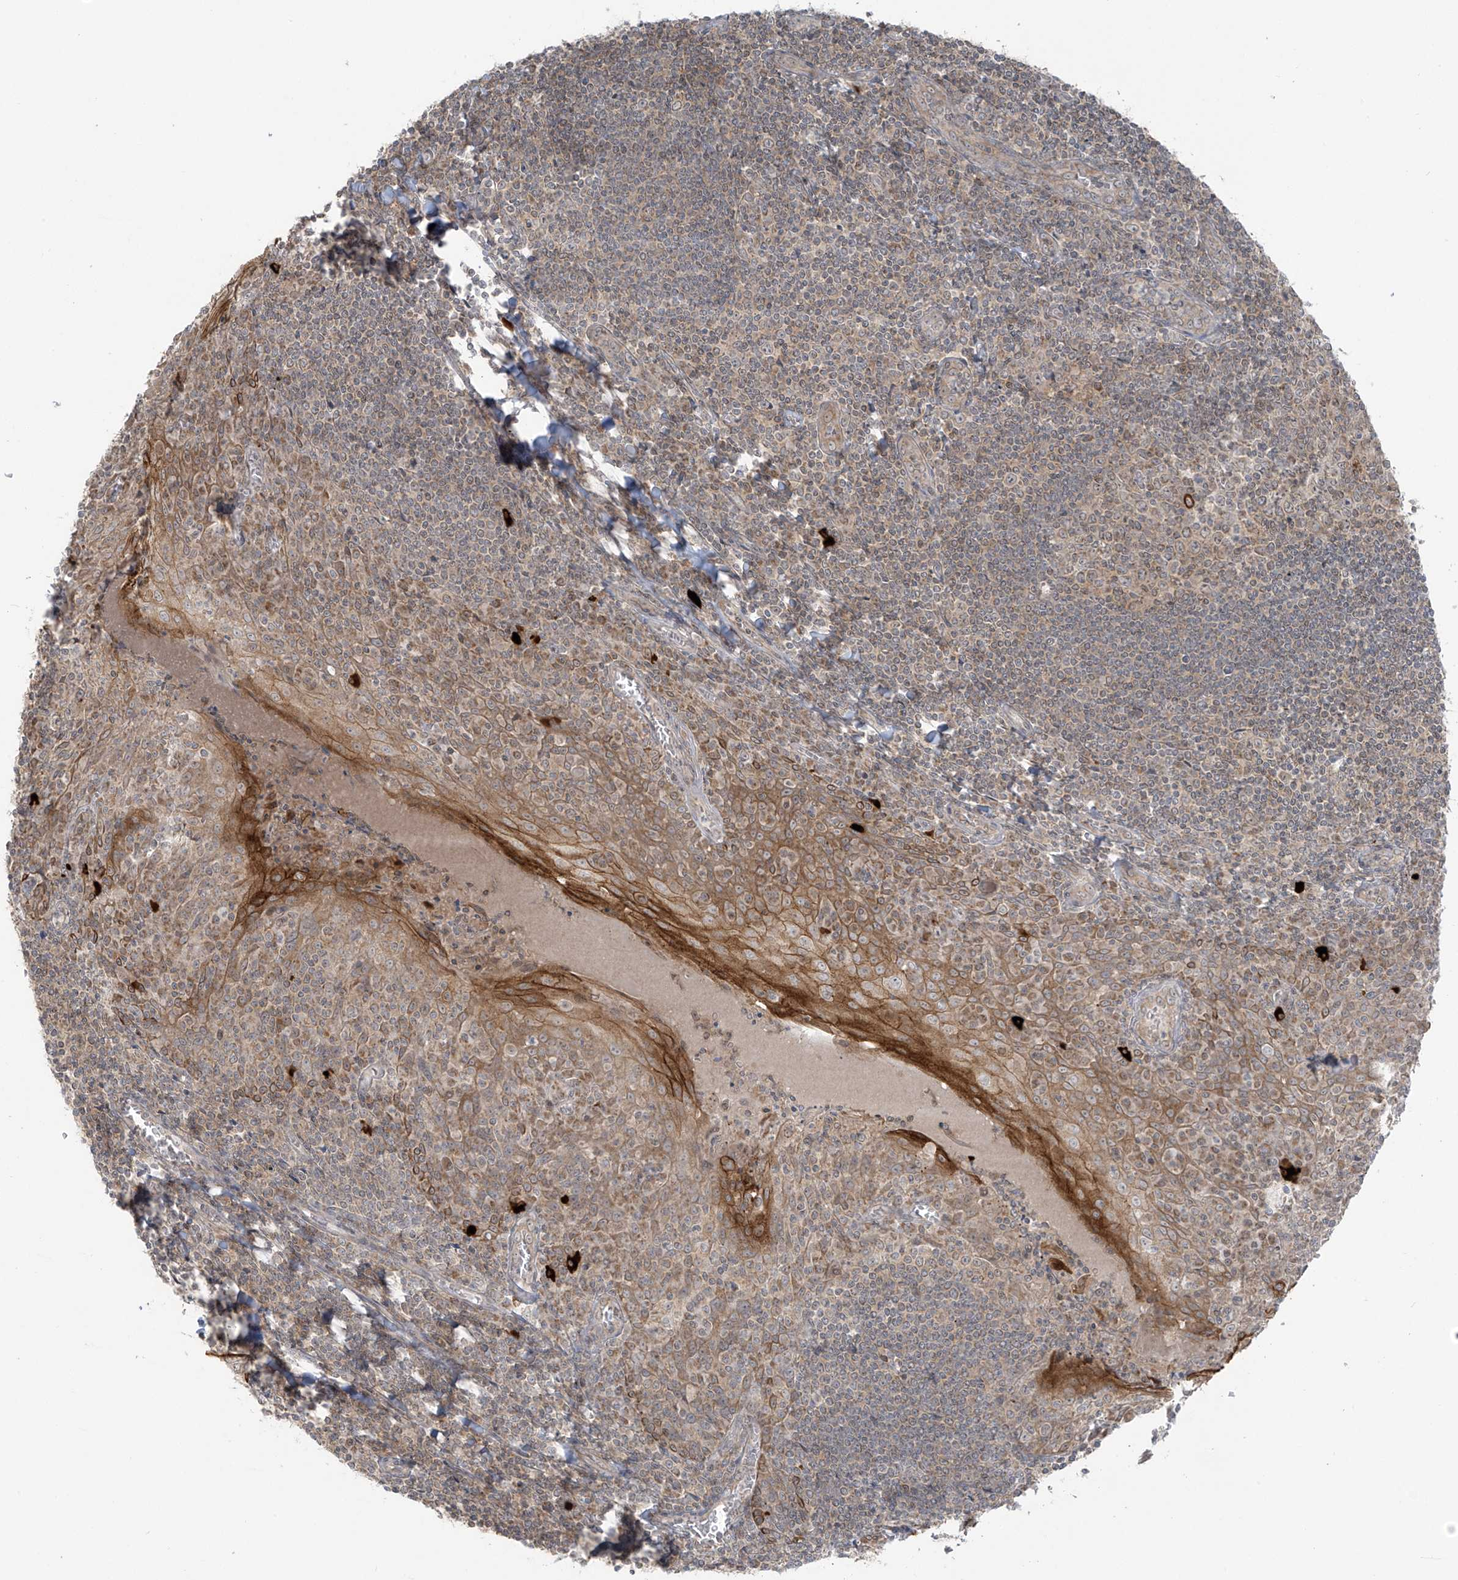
{"staining": {"intensity": "weak", "quantity": "<25%", "location": "cytoplasmic/membranous"}, "tissue": "tonsil", "cell_type": "Germinal center cells", "image_type": "normal", "snomed": [{"axis": "morphology", "description": "Normal tissue, NOS"}, {"axis": "topography", "description": "Tonsil"}], "caption": "IHC image of unremarkable tonsil: human tonsil stained with DAB exhibits no significant protein staining in germinal center cells. (Brightfield microscopy of DAB (3,3'-diaminobenzidine) IHC at high magnification).", "gene": "HDDC2", "patient": {"sex": "male", "age": 27}}